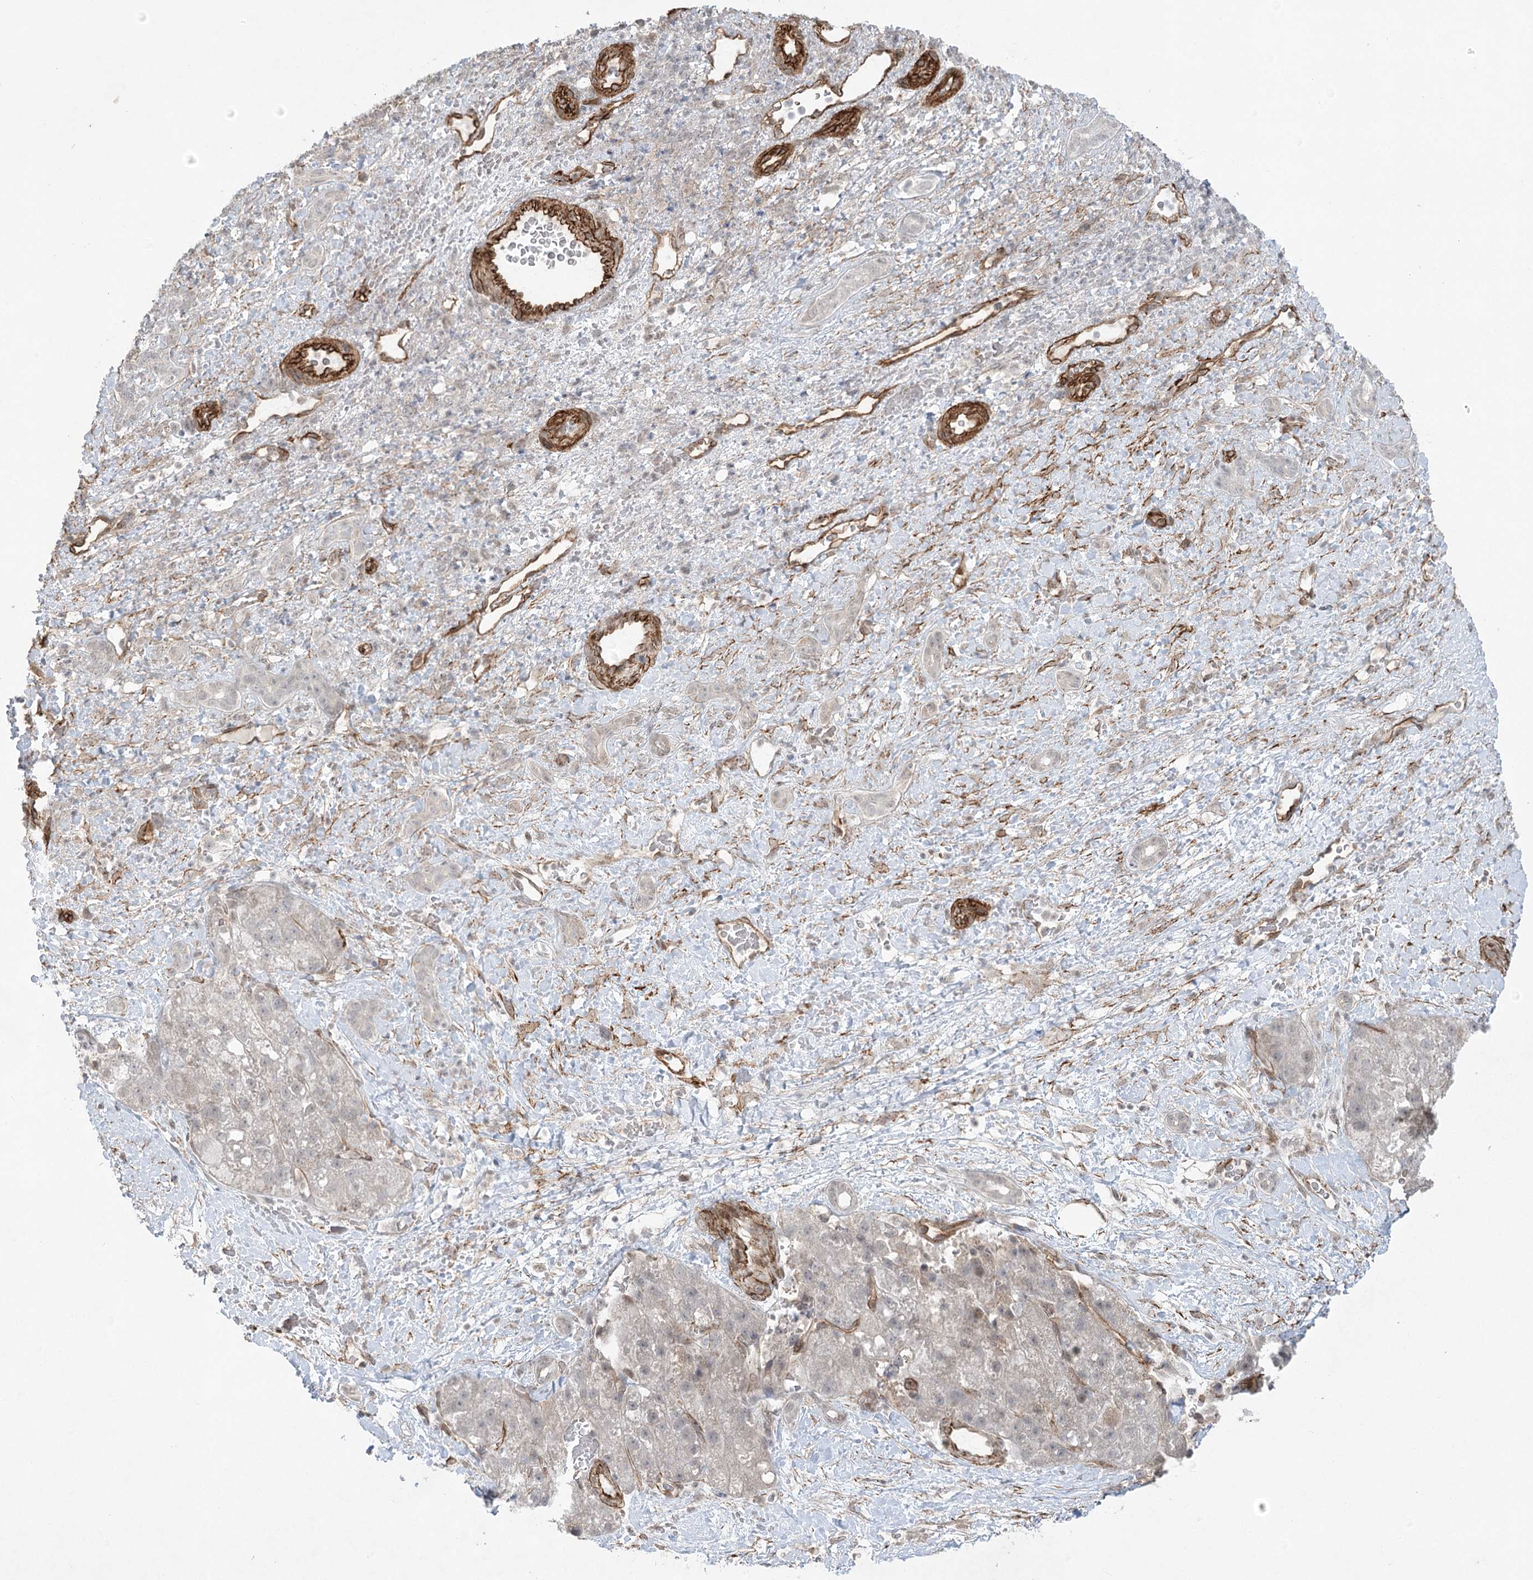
{"staining": {"intensity": "weak", "quantity": "25%-75%", "location": "nuclear"}, "tissue": "liver cancer", "cell_type": "Tumor cells", "image_type": "cancer", "snomed": [{"axis": "morphology", "description": "Normal tissue, NOS"}, {"axis": "morphology", "description": "Carcinoma, Hepatocellular, NOS"}, {"axis": "topography", "description": "Liver"}], "caption": "Weak nuclear expression is appreciated in approximately 25%-75% of tumor cells in hepatocellular carcinoma (liver).", "gene": "AMTN", "patient": {"sex": "male", "age": 57}}